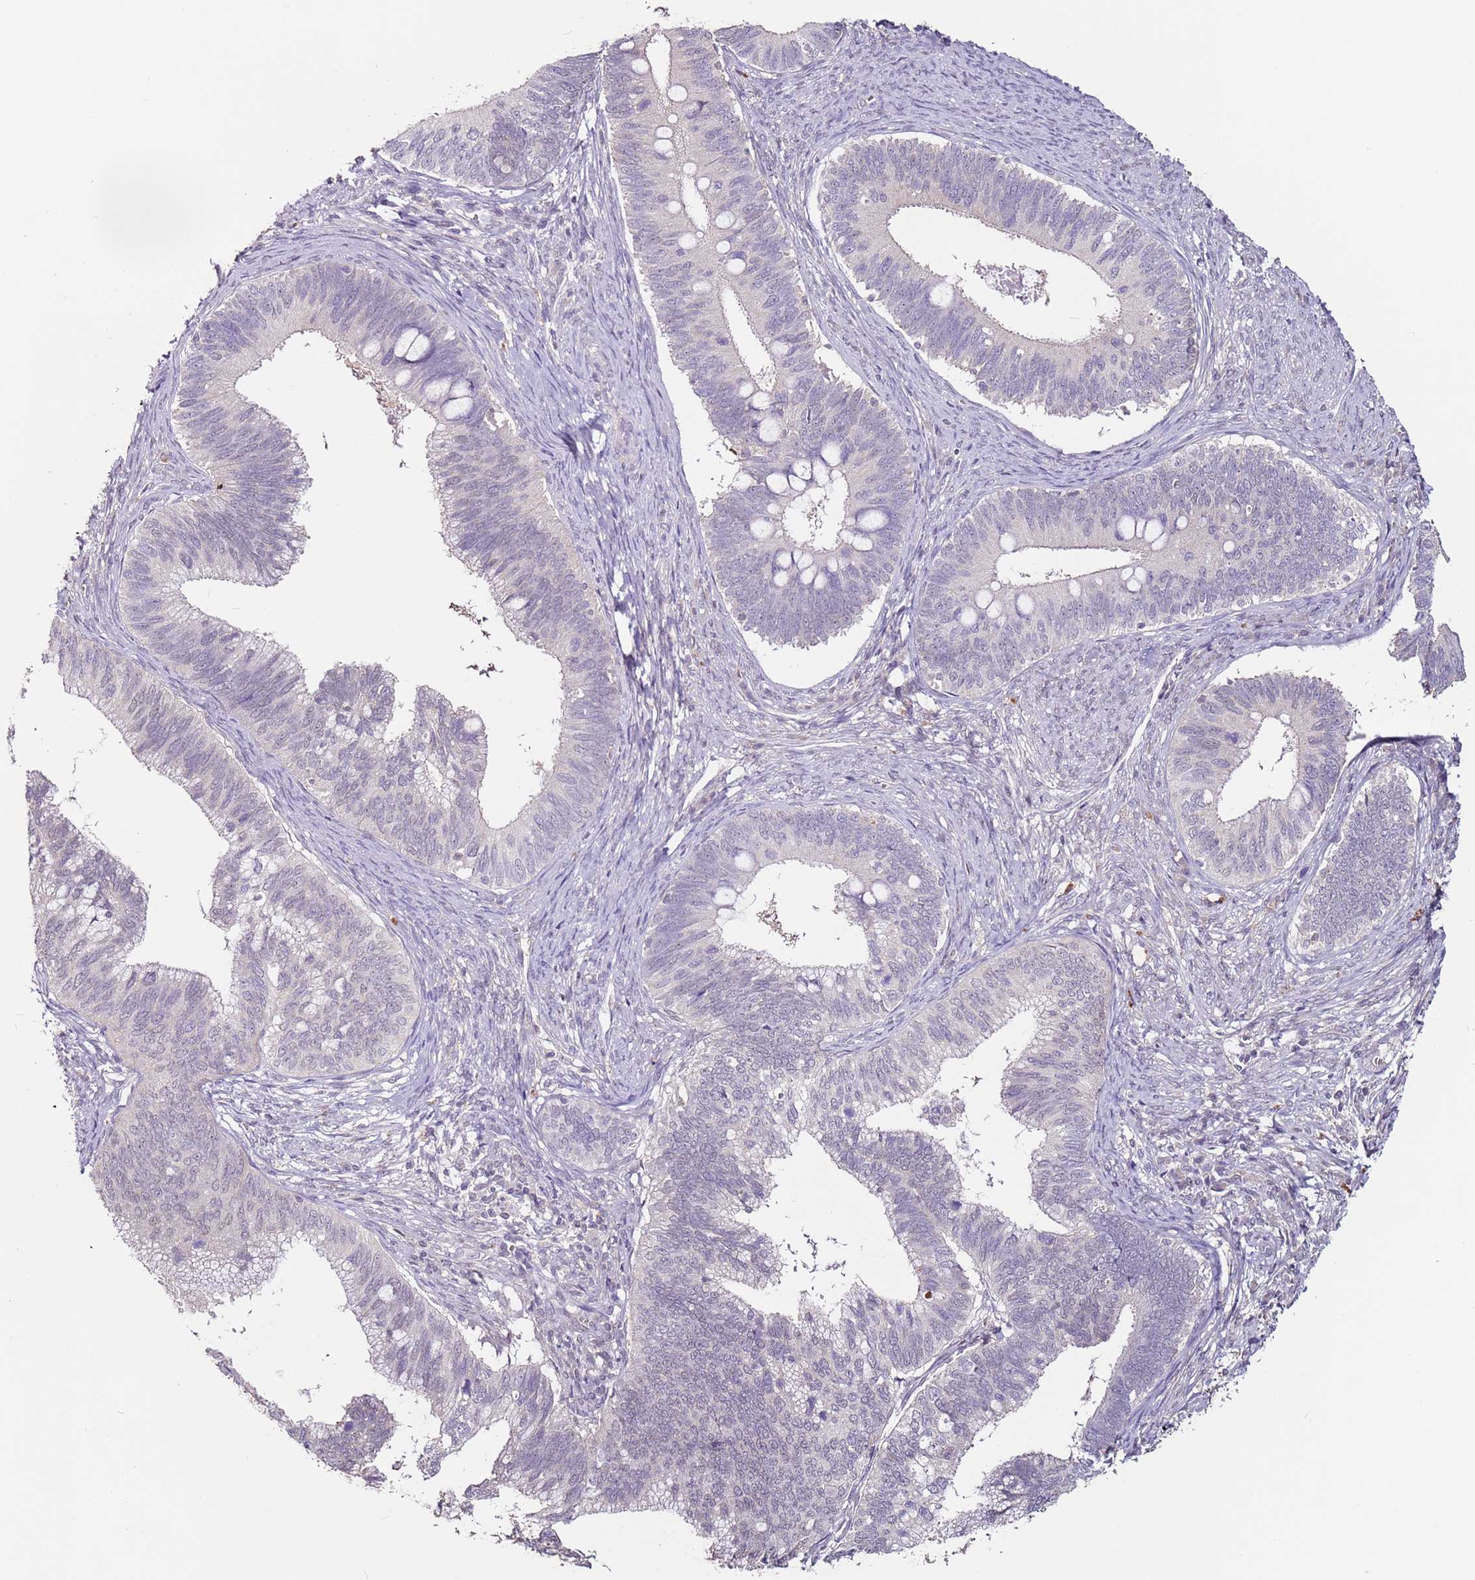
{"staining": {"intensity": "negative", "quantity": "none", "location": "none"}, "tissue": "cervical cancer", "cell_type": "Tumor cells", "image_type": "cancer", "snomed": [{"axis": "morphology", "description": "Adenocarcinoma, NOS"}, {"axis": "topography", "description": "Cervix"}], "caption": "Immunohistochemical staining of human adenocarcinoma (cervical) shows no significant positivity in tumor cells.", "gene": "MDH1", "patient": {"sex": "female", "age": 42}}